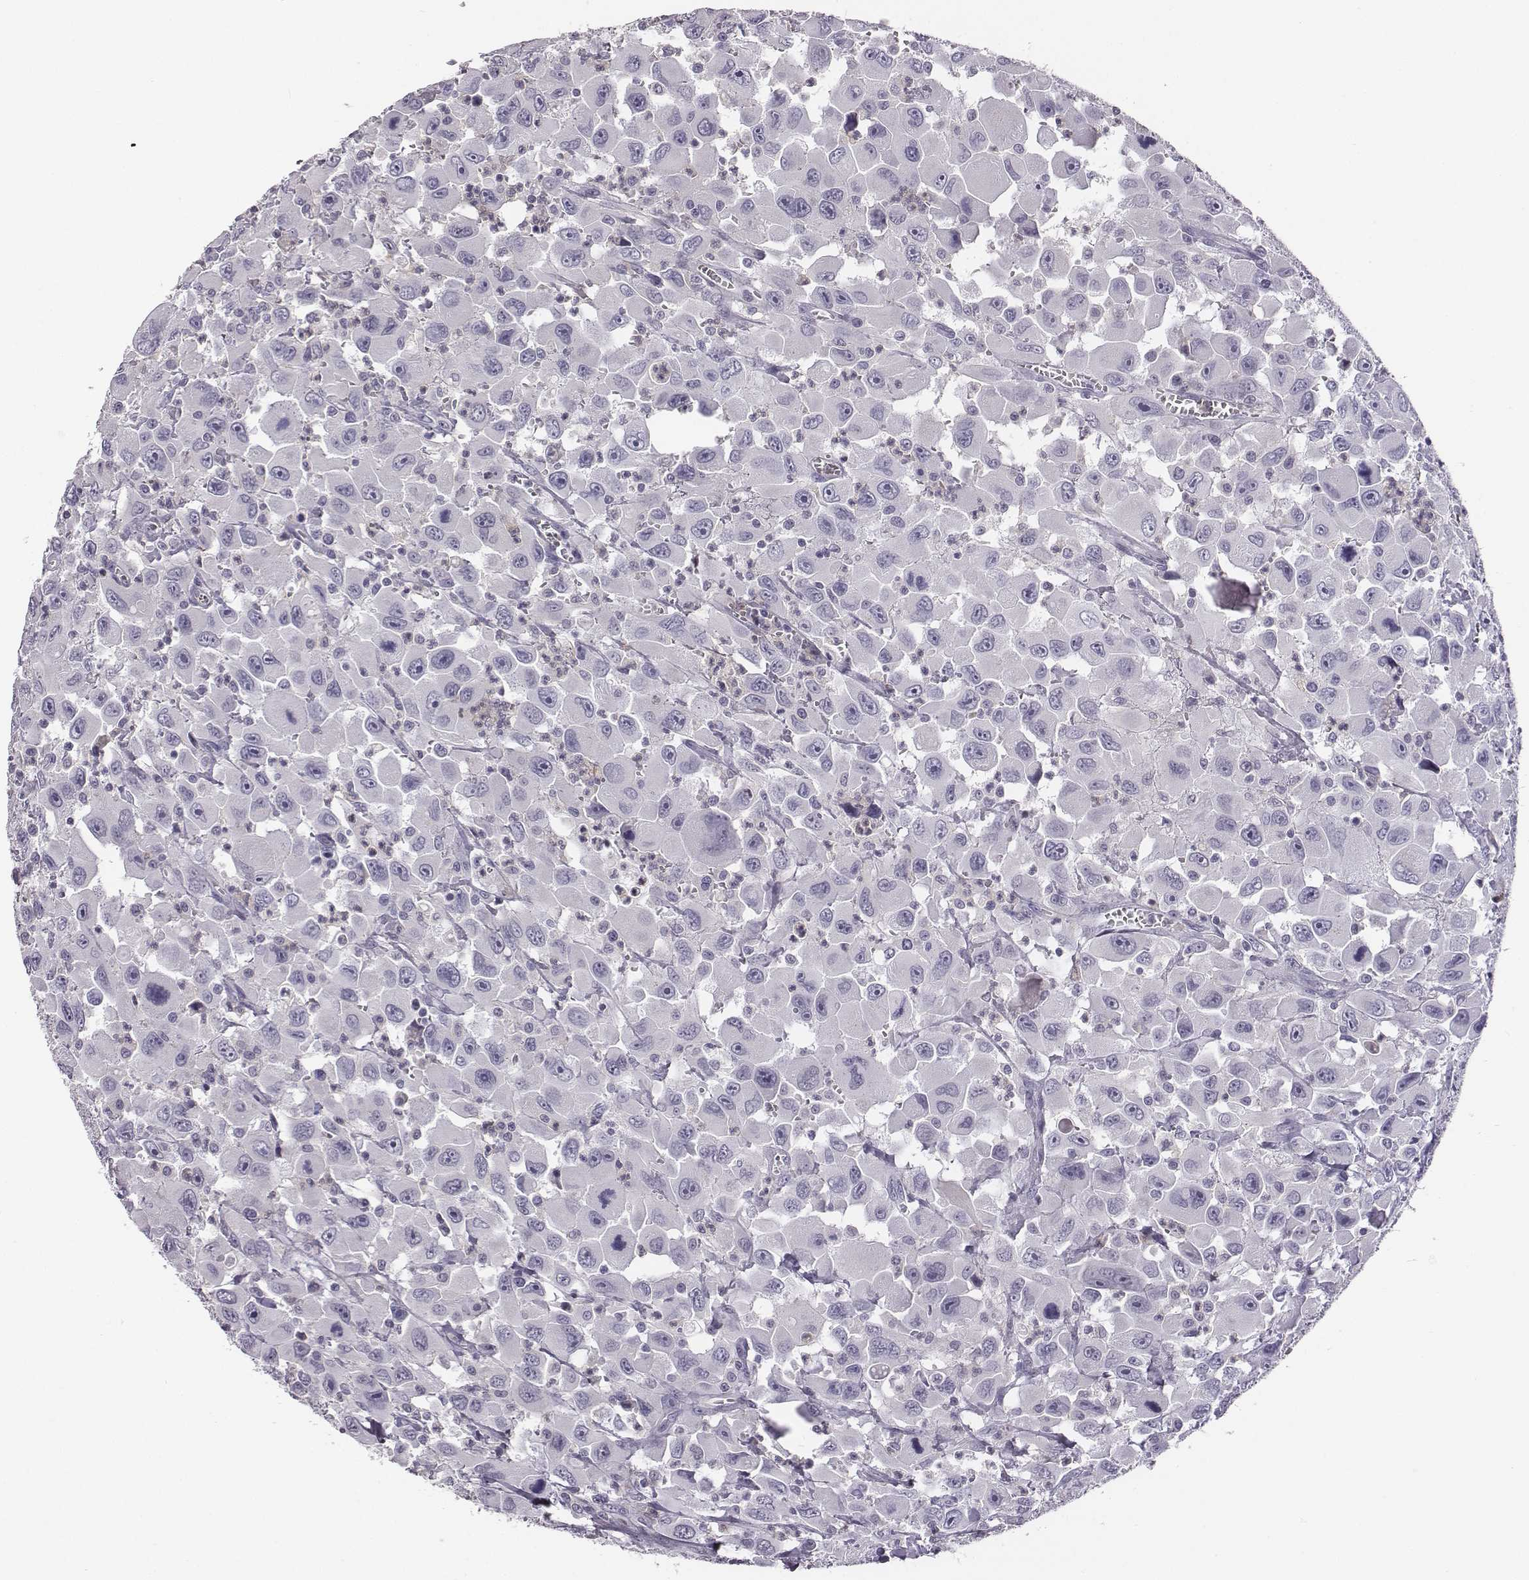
{"staining": {"intensity": "negative", "quantity": "none", "location": "none"}, "tissue": "head and neck cancer", "cell_type": "Tumor cells", "image_type": "cancer", "snomed": [{"axis": "morphology", "description": "Squamous cell carcinoma, NOS"}, {"axis": "morphology", "description": "Squamous cell carcinoma, metastatic, NOS"}, {"axis": "topography", "description": "Oral tissue"}, {"axis": "topography", "description": "Head-Neck"}], "caption": "Immunohistochemistry (IHC) of head and neck cancer shows no expression in tumor cells.", "gene": "ADAM7", "patient": {"sex": "female", "age": 85}}